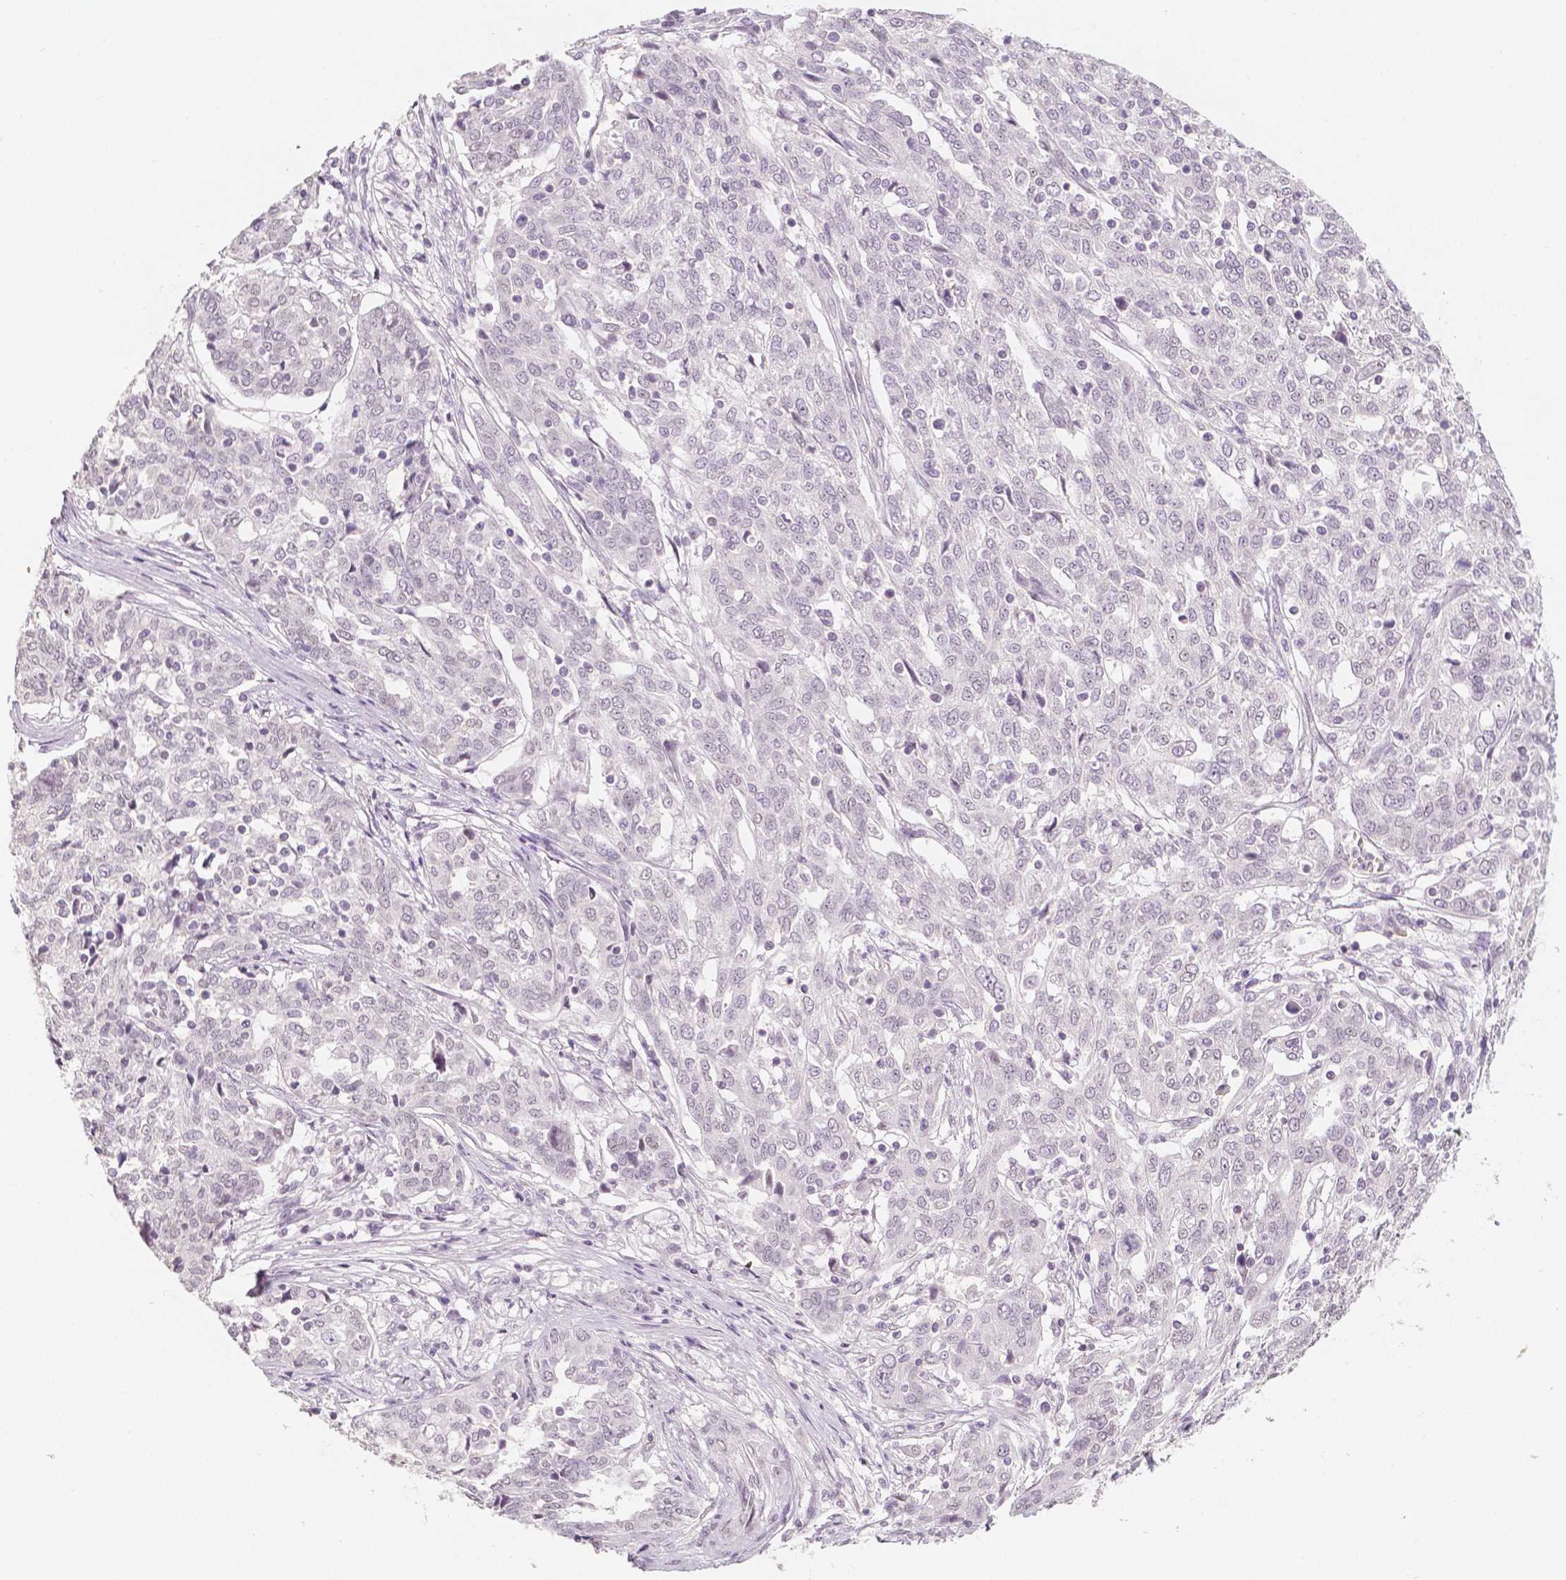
{"staining": {"intensity": "negative", "quantity": "none", "location": "none"}, "tissue": "ovarian cancer", "cell_type": "Tumor cells", "image_type": "cancer", "snomed": [{"axis": "morphology", "description": "Cystadenocarcinoma, serous, NOS"}, {"axis": "topography", "description": "Ovary"}], "caption": "High power microscopy micrograph of an immunohistochemistry micrograph of ovarian cancer (serous cystadenocarcinoma), revealing no significant staining in tumor cells.", "gene": "KDM5B", "patient": {"sex": "female", "age": 67}}